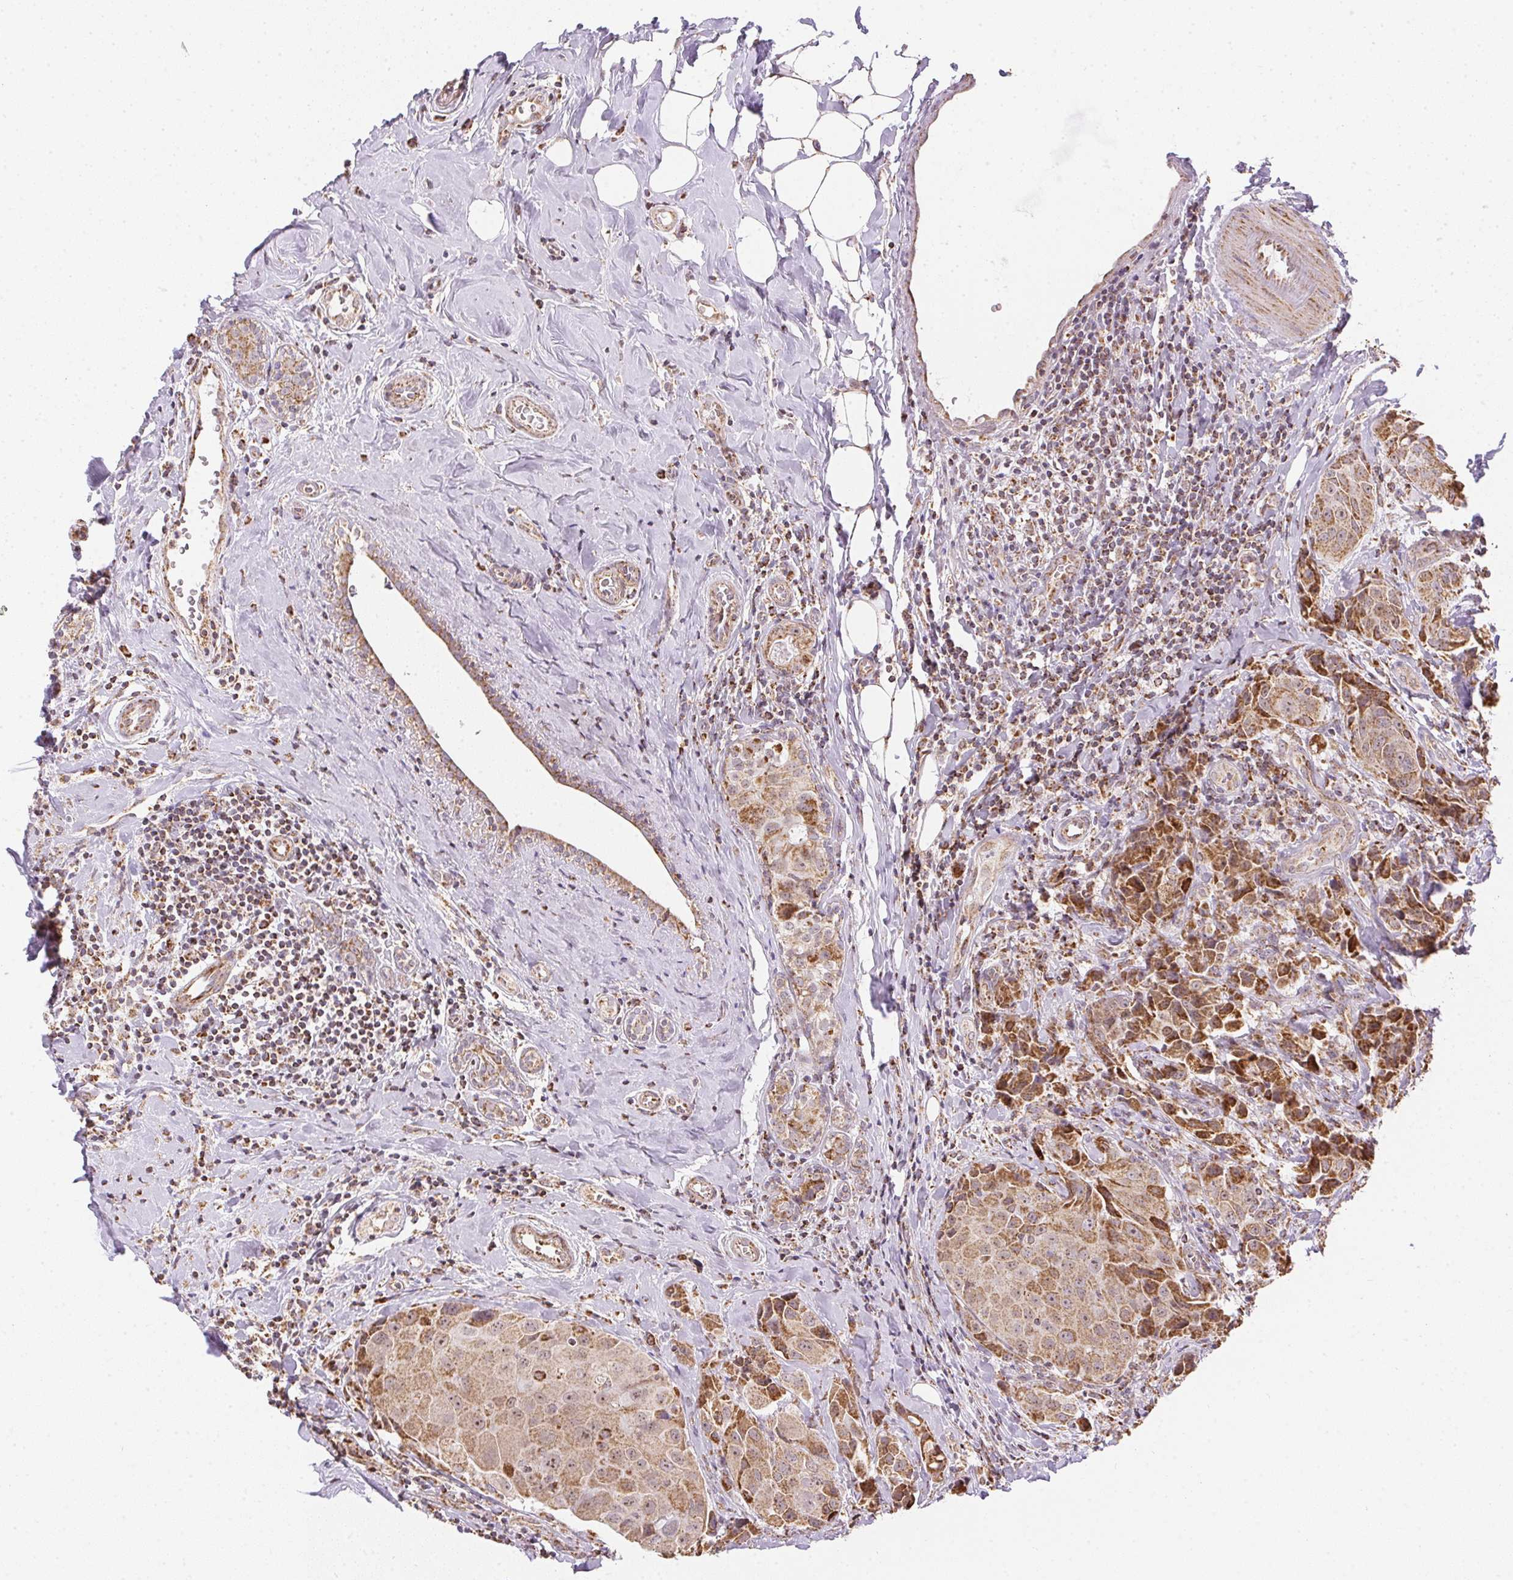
{"staining": {"intensity": "moderate", "quantity": ">75%", "location": "cytoplasmic/membranous"}, "tissue": "breast cancer", "cell_type": "Tumor cells", "image_type": "cancer", "snomed": [{"axis": "morphology", "description": "Normal tissue, NOS"}, {"axis": "morphology", "description": "Duct carcinoma"}, {"axis": "topography", "description": "Breast"}], "caption": "A high-resolution histopathology image shows immunohistochemistry (IHC) staining of breast infiltrating ductal carcinoma, which exhibits moderate cytoplasmic/membranous positivity in about >75% of tumor cells.", "gene": "MAPK11", "patient": {"sex": "female", "age": 43}}